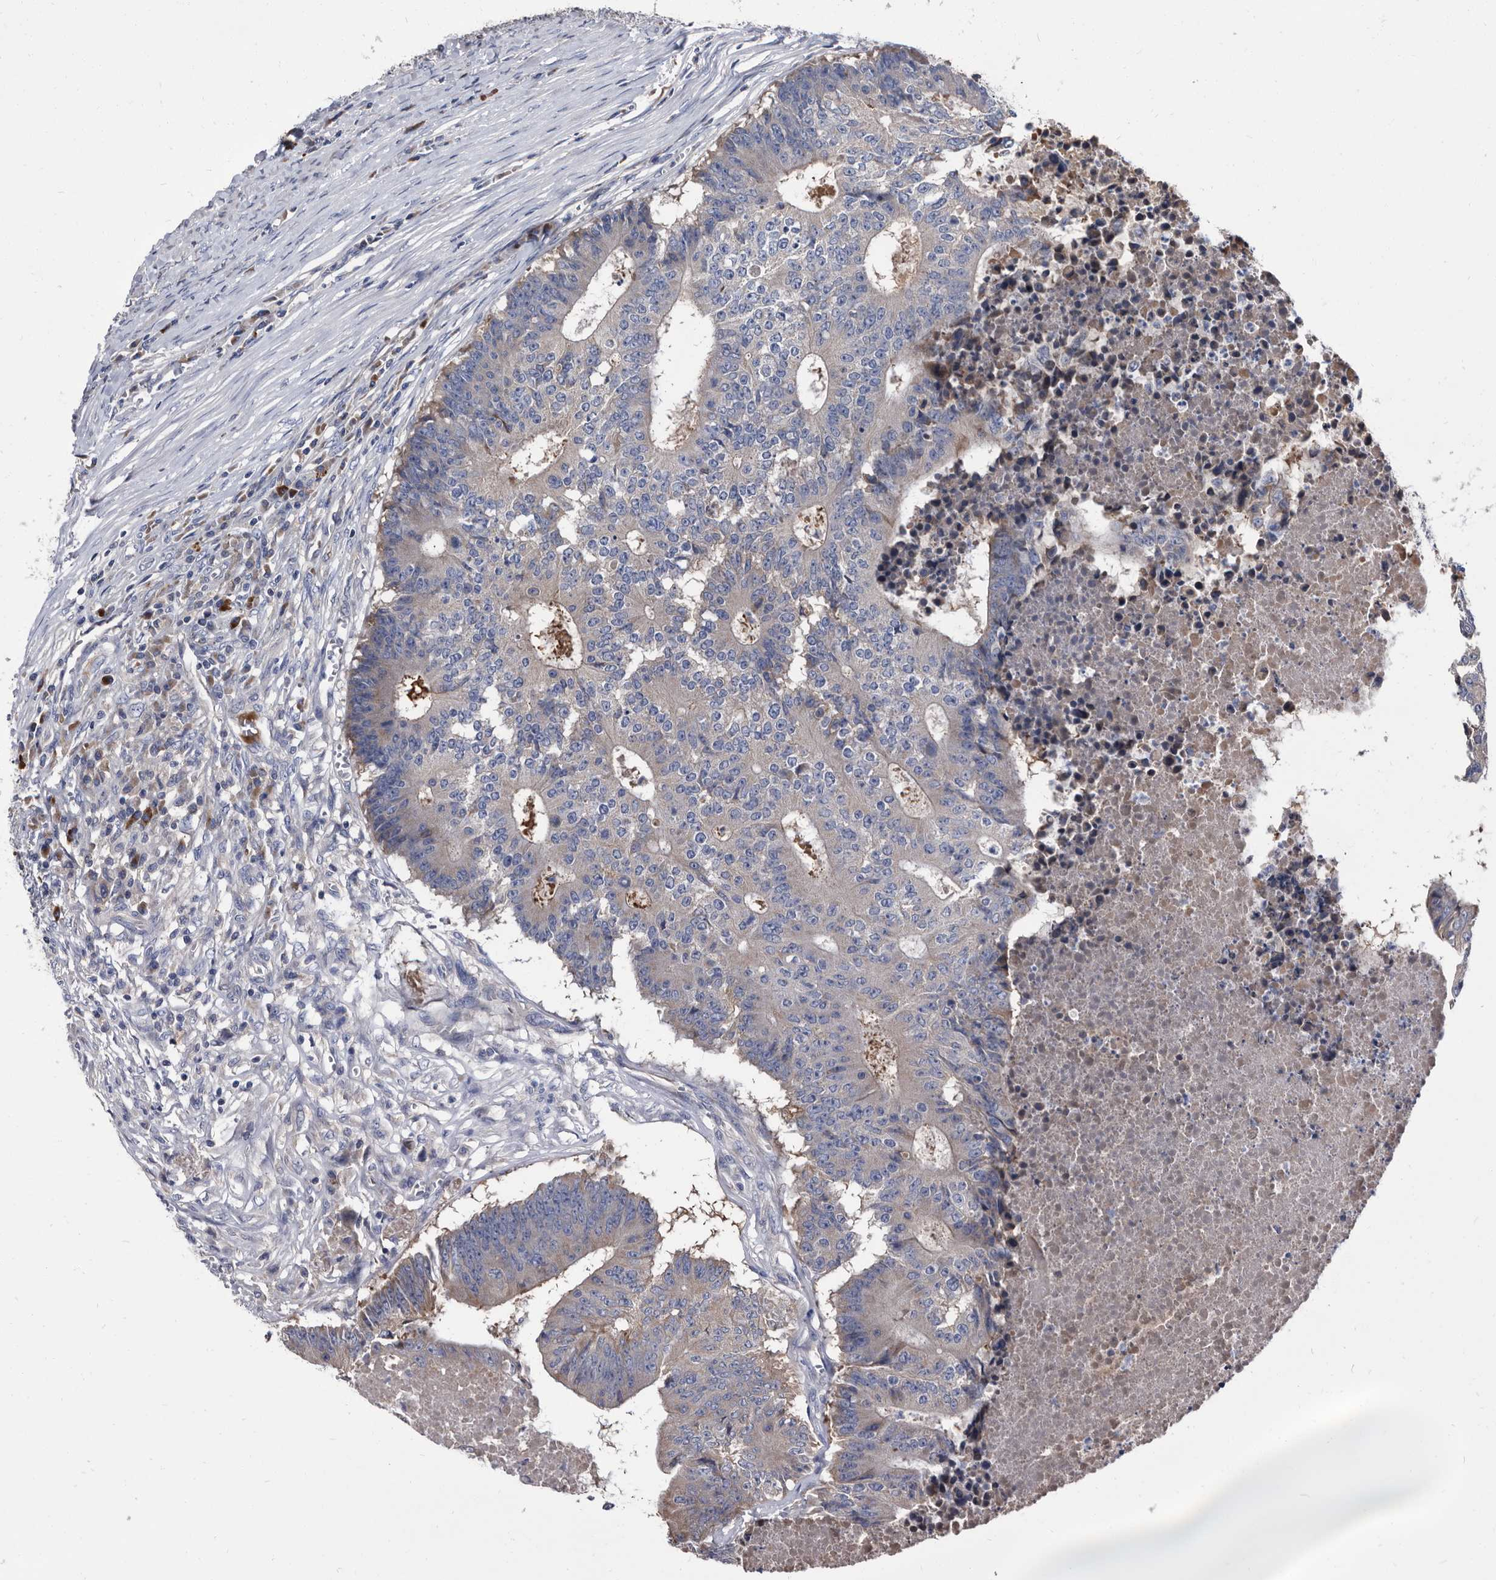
{"staining": {"intensity": "weak", "quantity": ">75%", "location": "cytoplasmic/membranous"}, "tissue": "colorectal cancer", "cell_type": "Tumor cells", "image_type": "cancer", "snomed": [{"axis": "morphology", "description": "Adenocarcinoma, NOS"}, {"axis": "topography", "description": "Colon"}], "caption": "A high-resolution histopathology image shows immunohistochemistry staining of colorectal cancer (adenocarcinoma), which exhibits weak cytoplasmic/membranous expression in about >75% of tumor cells.", "gene": "DTNBP1", "patient": {"sex": "male", "age": 87}}